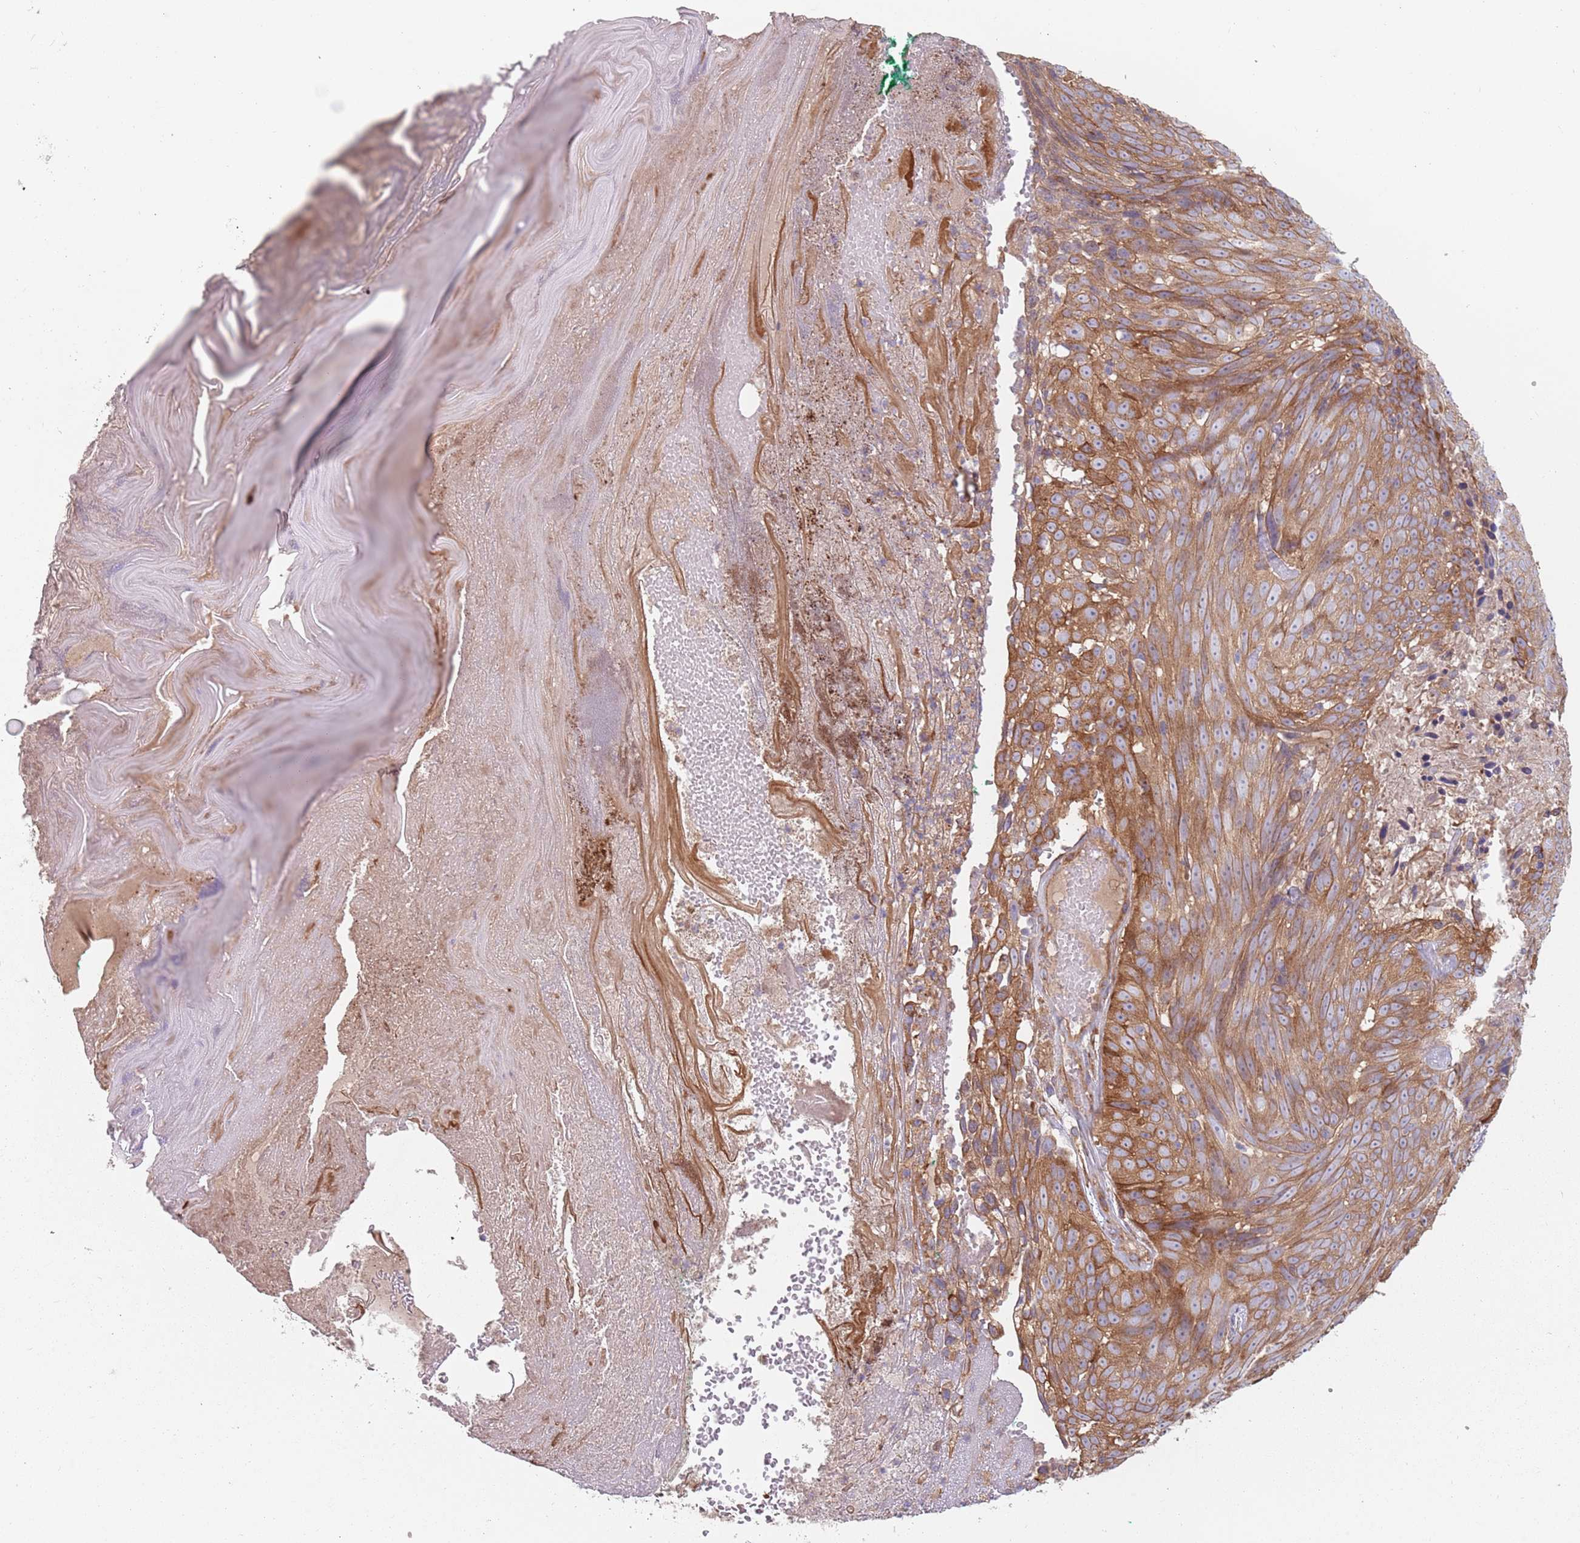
{"staining": {"intensity": "moderate", "quantity": ">75%", "location": "cytoplasmic/membranous"}, "tissue": "skin cancer", "cell_type": "Tumor cells", "image_type": "cancer", "snomed": [{"axis": "morphology", "description": "Squamous cell carcinoma, NOS"}, {"axis": "topography", "description": "Skin"}], "caption": "A brown stain shows moderate cytoplasmic/membranous staining of a protein in squamous cell carcinoma (skin) tumor cells.", "gene": "SPDL1", "patient": {"sex": "female", "age": 87}}